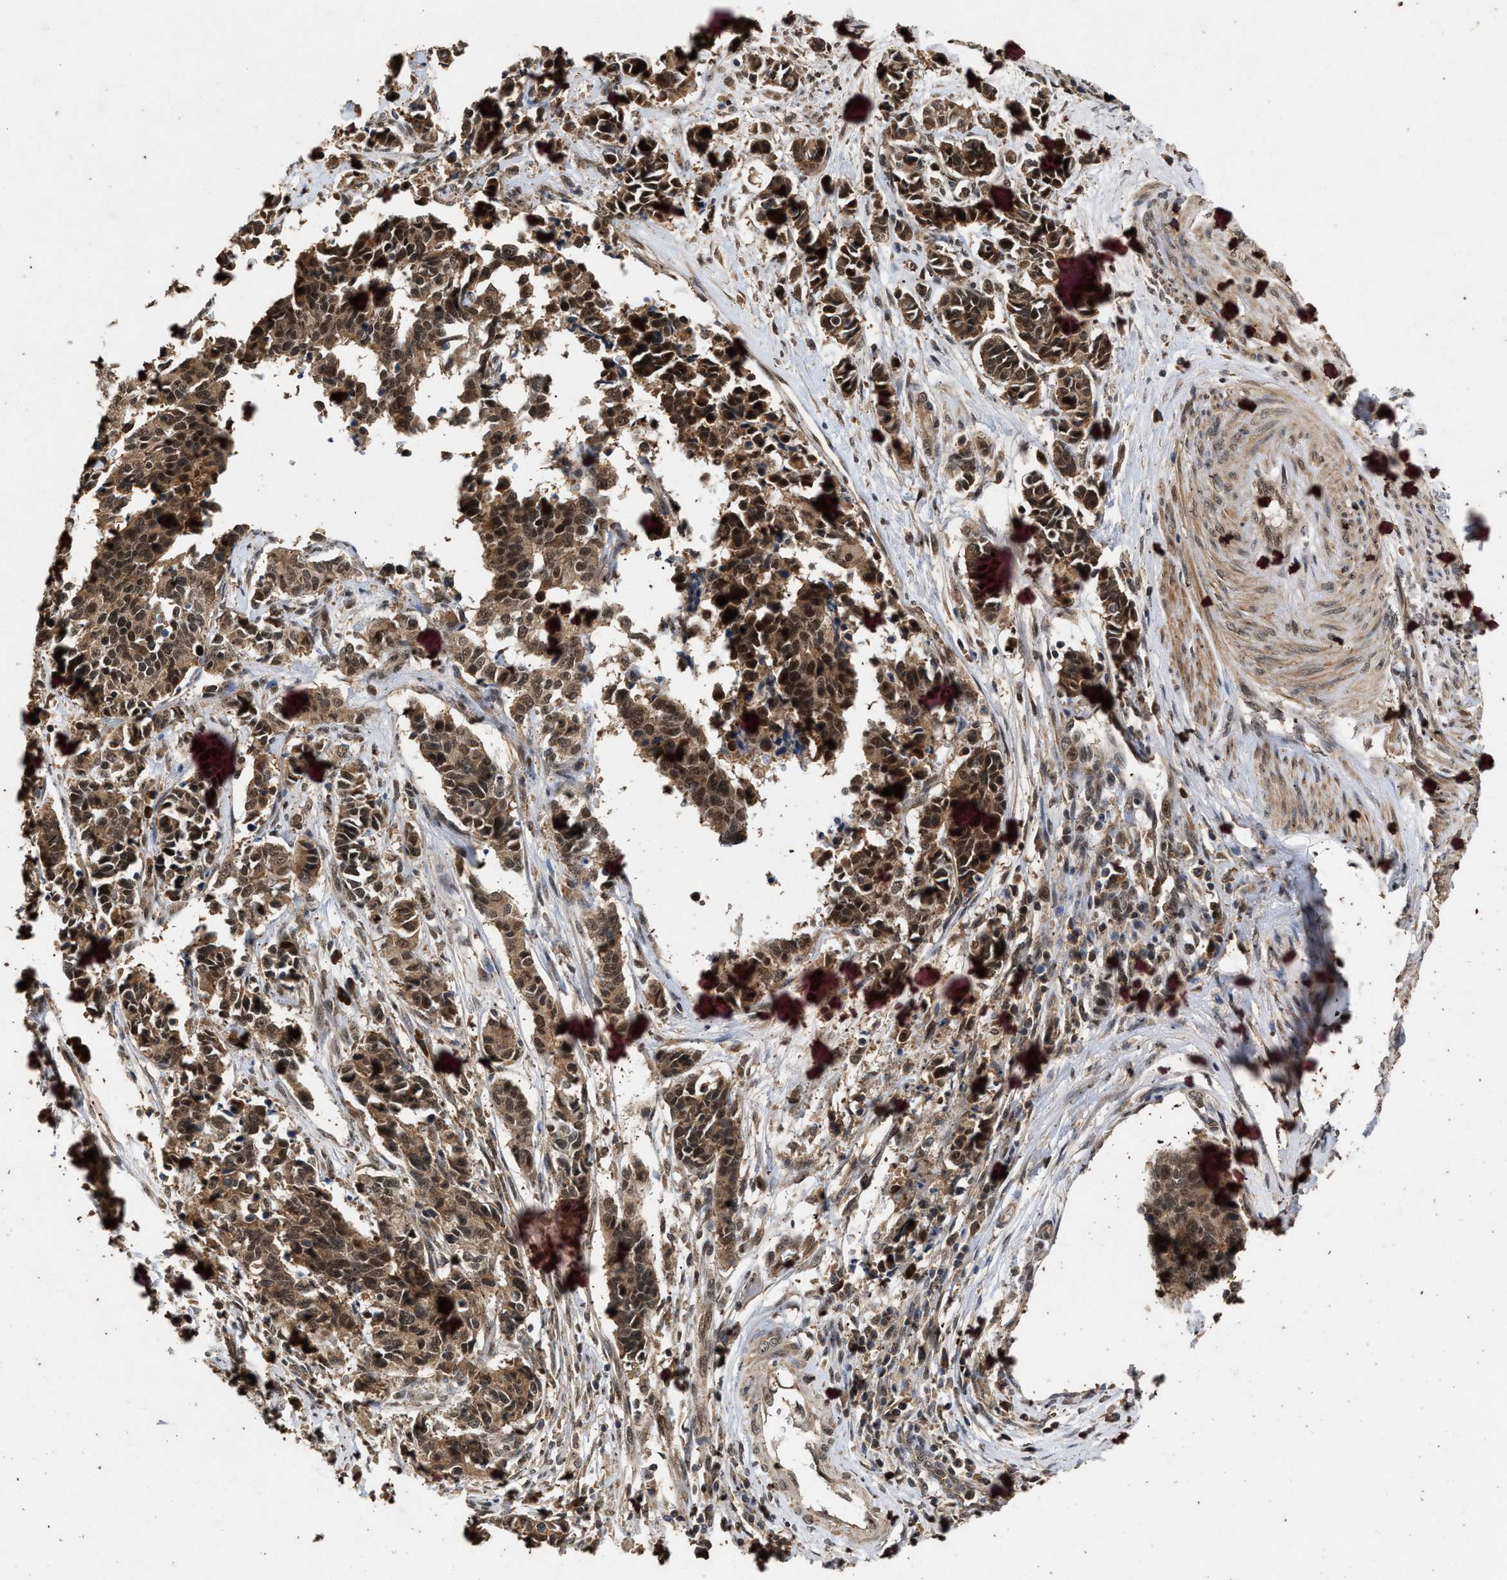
{"staining": {"intensity": "moderate", "quantity": ">75%", "location": "cytoplasmic/membranous,nuclear"}, "tissue": "cervical cancer", "cell_type": "Tumor cells", "image_type": "cancer", "snomed": [{"axis": "morphology", "description": "Normal tissue, NOS"}, {"axis": "morphology", "description": "Squamous cell carcinoma, NOS"}, {"axis": "topography", "description": "Cervix"}], "caption": "This photomicrograph reveals IHC staining of human cervical cancer, with medium moderate cytoplasmic/membranous and nuclear expression in approximately >75% of tumor cells.", "gene": "RUSC2", "patient": {"sex": "female", "age": 35}}